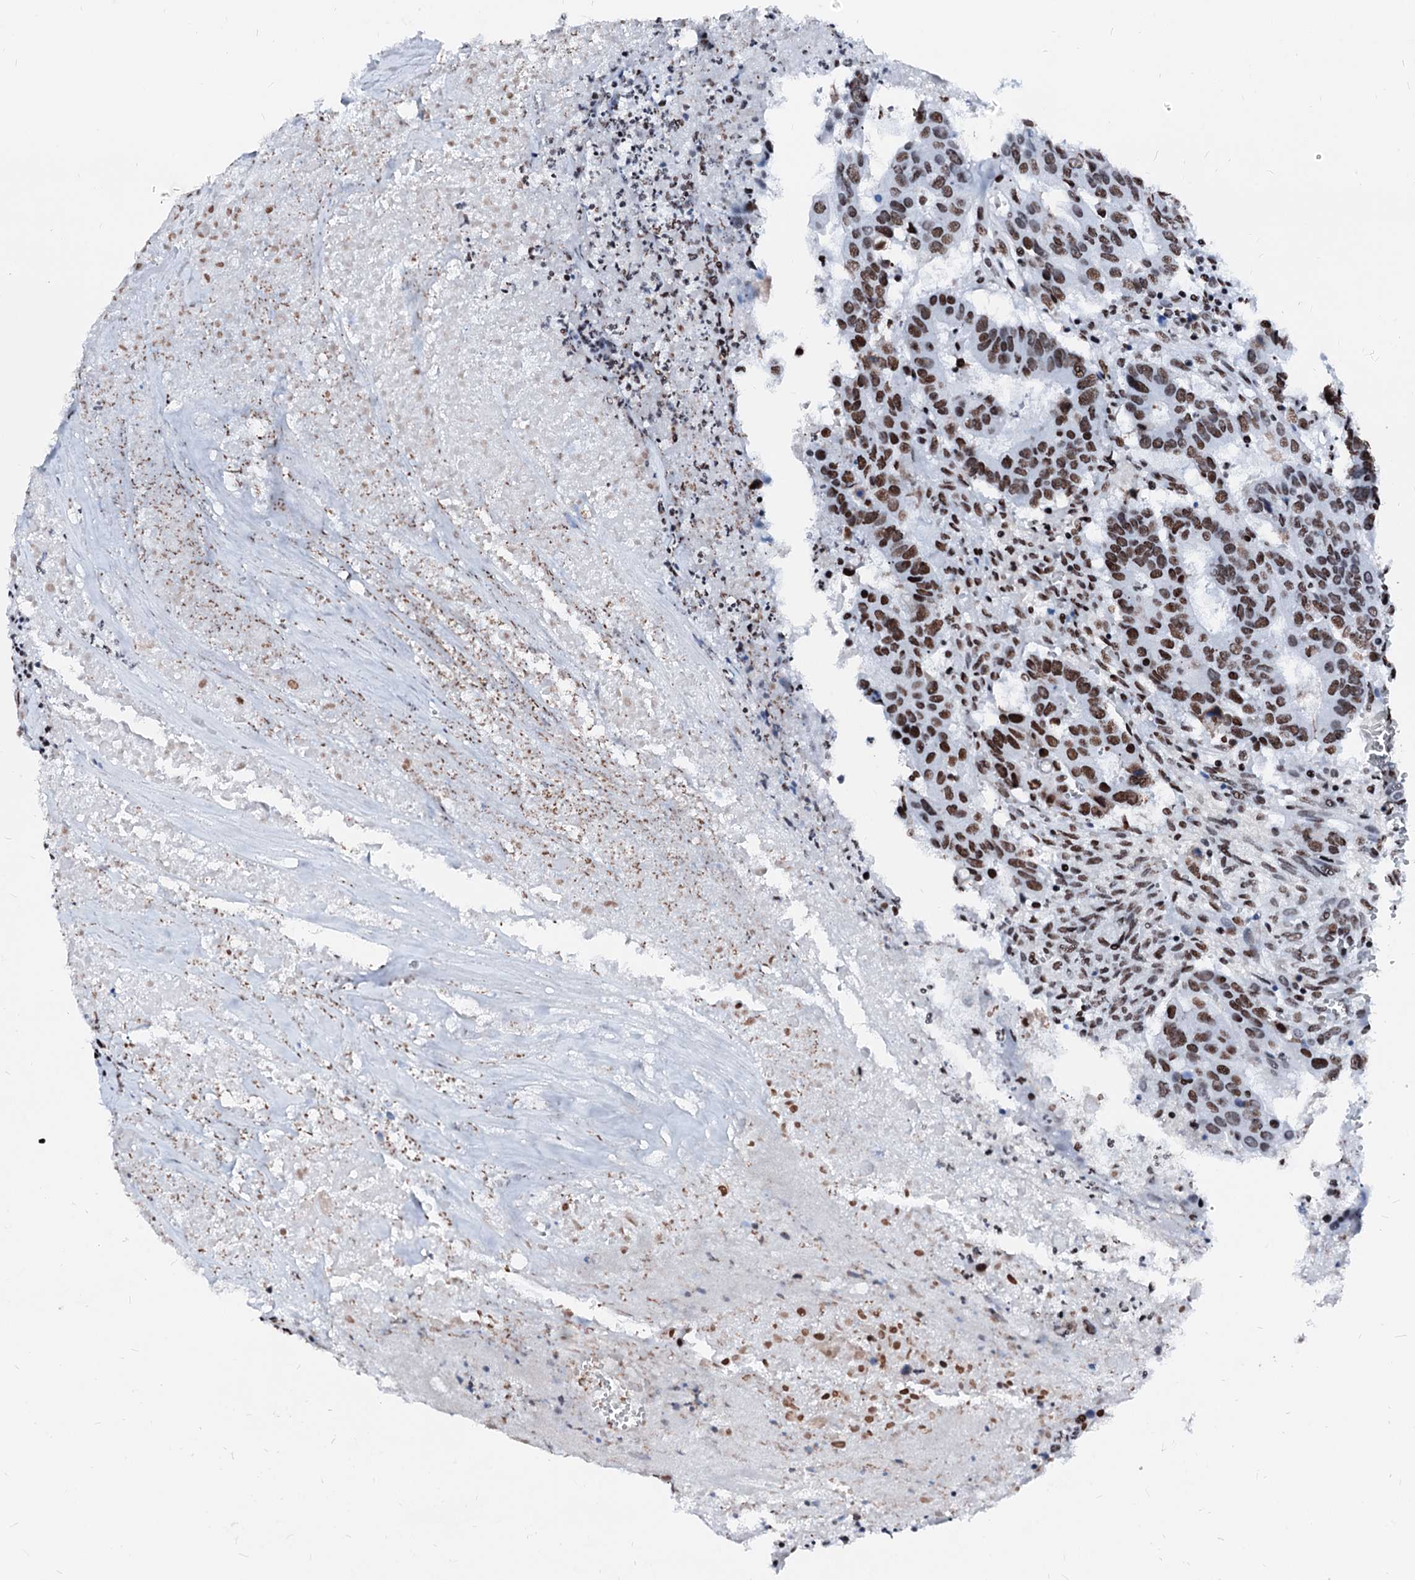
{"staining": {"intensity": "moderate", "quantity": ">75%", "location": "nuclear"}, "tissue": "colorectal cancer", "cell_type": "Tumor cells", "image_type": "cancer", "snomed": [{"axis": "morphology", "description": "Adenocarcinoma, NOS"}, {"axis": "topography", "description": "Colon"}], "caption": "A high-resolution image shows IHC staining of colorectal cancer (adenocarcinoma), which shows moderate nuclear positivity in approximately >75% of tumor cells.", "gene": "RALY", "patient": {"sex": "male", "age": 77}}